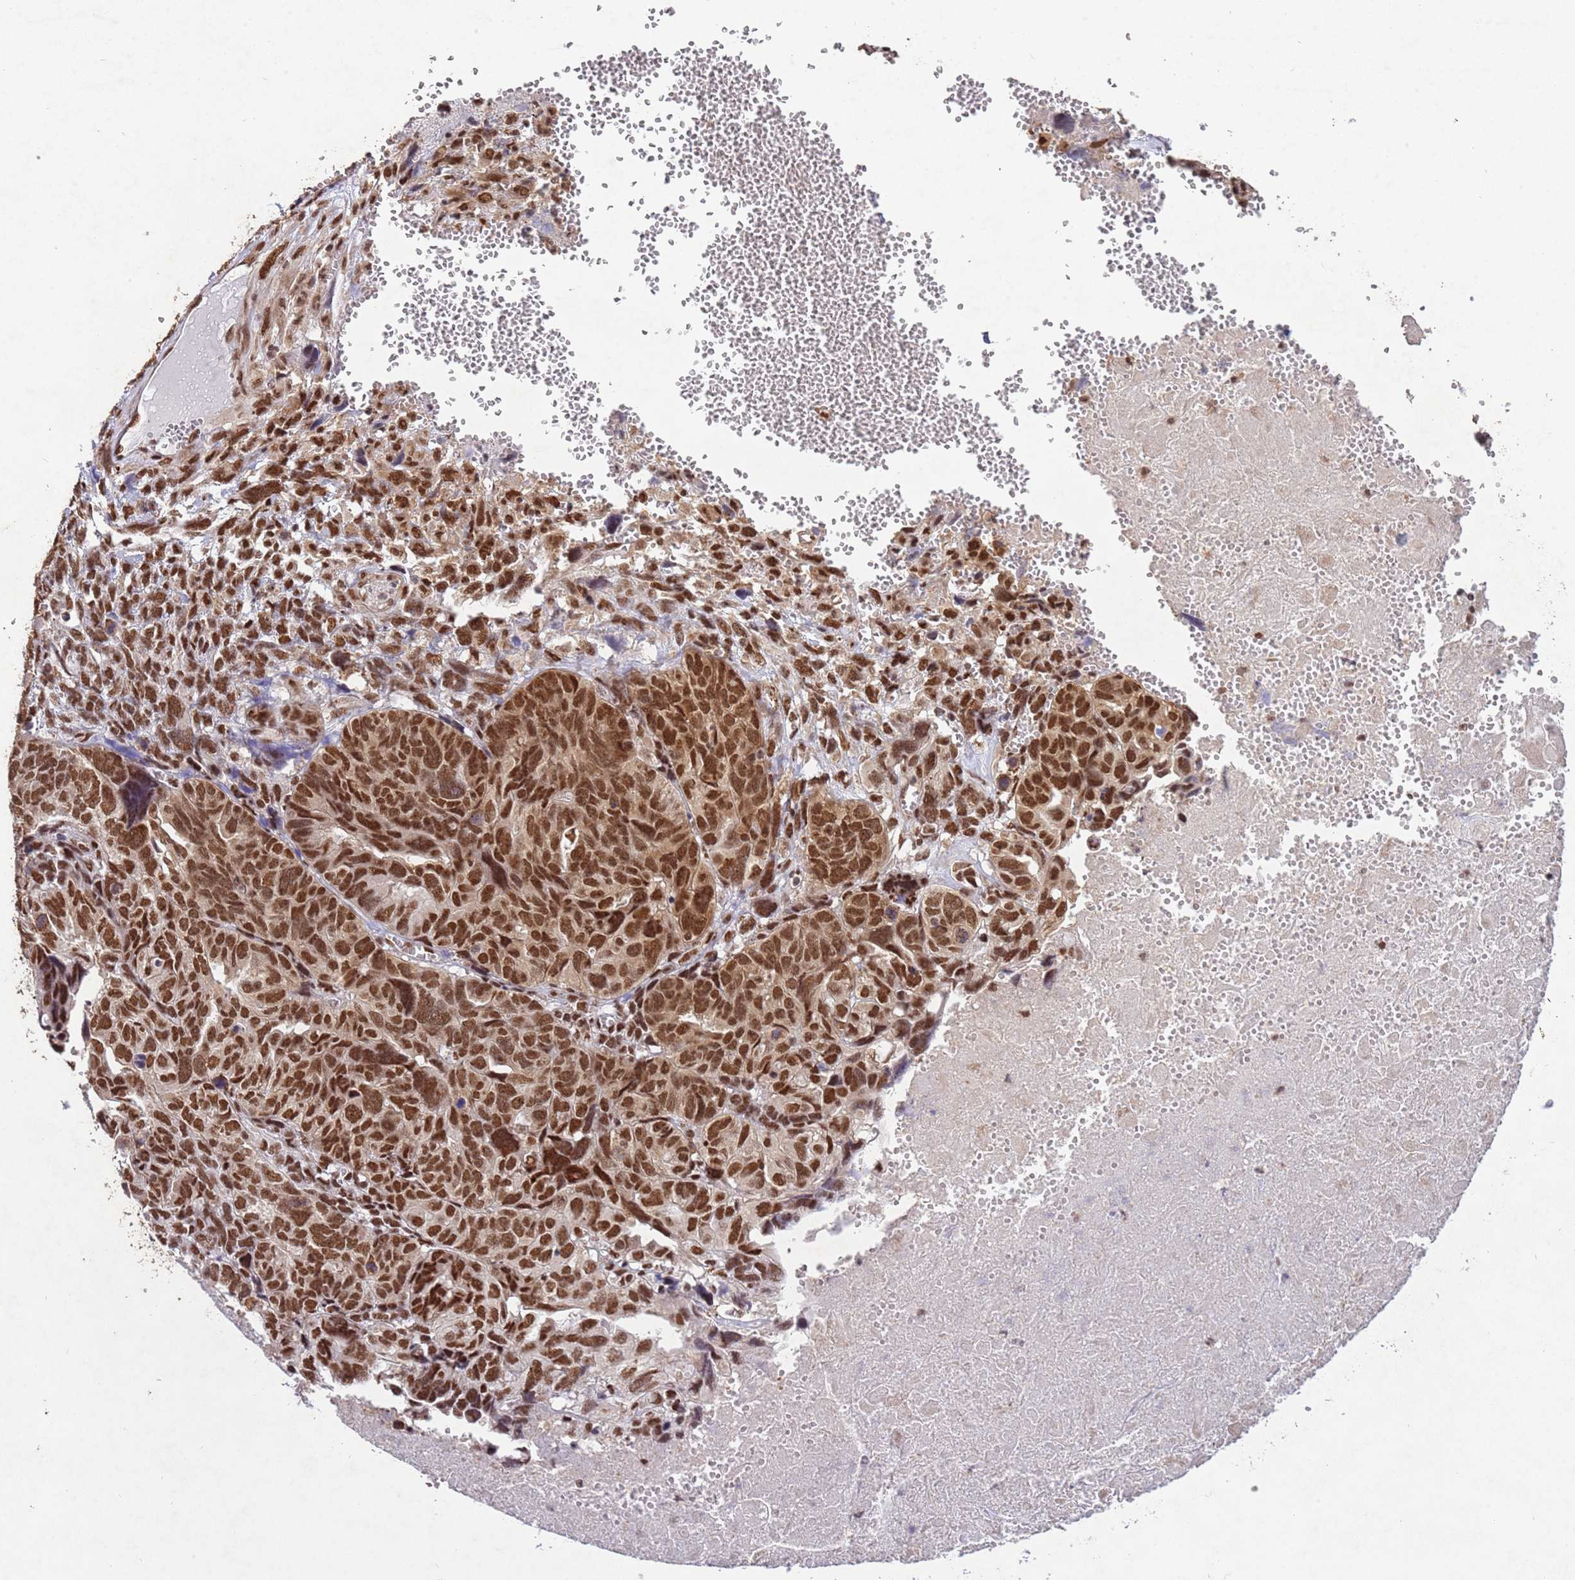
{"staining": {"intensity": "moderate", "quantity": ">75%", "location": "nuclear"}, "tissue": "ovarian cancer", "cell_type": "Tumor cells", "image_type": "cancer", "snomed": [{"axis": "morphology", "description": "Cystadenocarcinoma, serous, NOS"}, {"axis": "topography", "description": "Ovary"}], "caption": "Ovarian serous cystadenocarcinoma was stained to show a protein in brown. There is medium levels of moderate nuclear staining in about >75% of tumor cells.", "gene": "ESF1", "patient": {"sex": "female", "age": 79}}